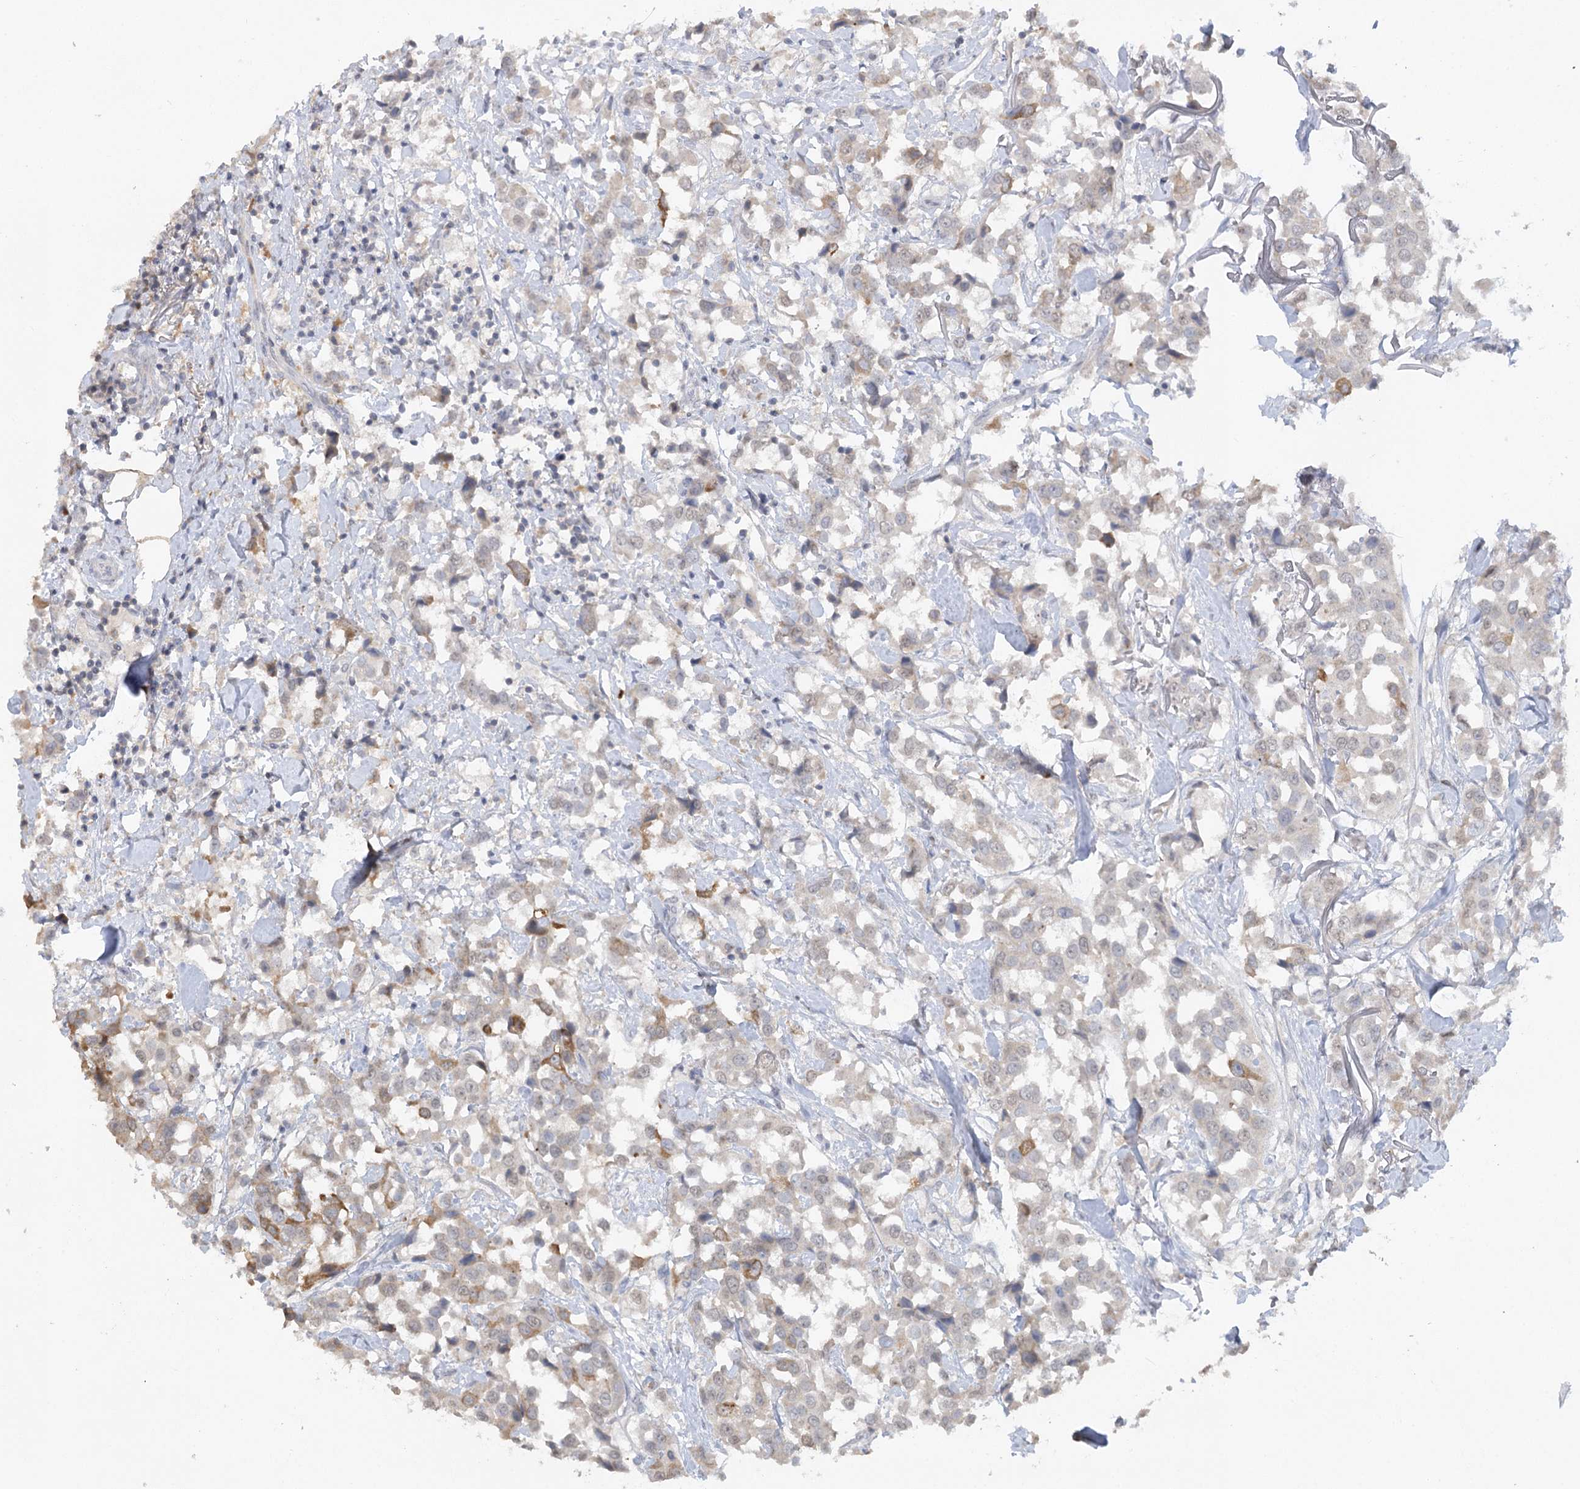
{"staining": {"intensity": "weak", "quantity": "<25%", "location": "cytoplasmic/membranous"}, "tissue": "breast cancer", "cell_type": "Tumor cells", "image_type": "cancer", "snomed": [{"axis": "morphology", "description": "Duct carcinoma"}, {"axis": "topography", "description": "Breast"}], "caption": "Tumor cells show no significant protein expression in breast cancer.", "gene": "TRAF3IP1", "patient": {"sex": "female", "age": 80}}